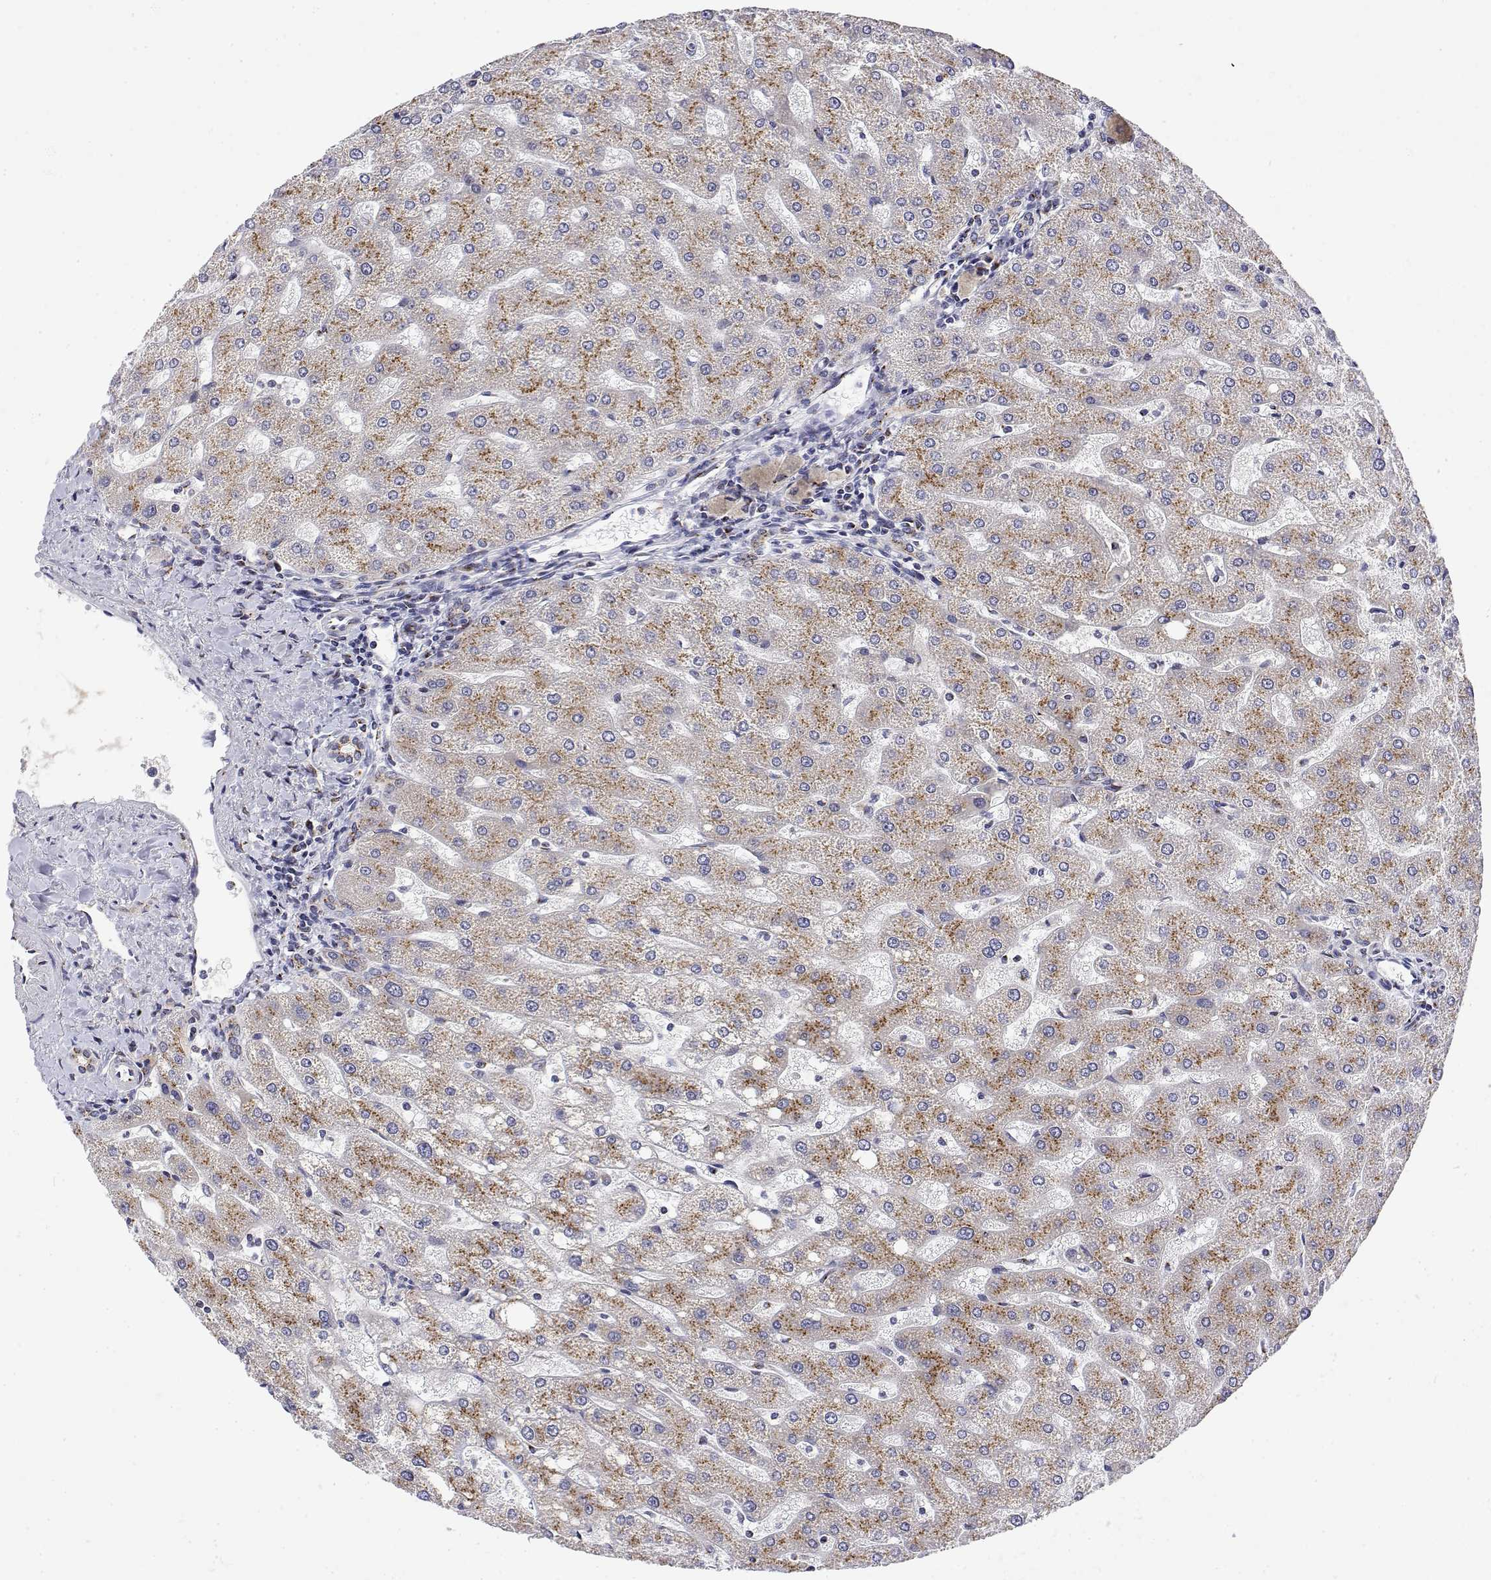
{"staining": {"intensity": "moderate", "quantity": "25%-75%", "location": "cytoplasmic/membranous"}, "tissue": "liver", "cell_type": "Cholangiocytes", "image_type": "normal", "snomed": [{"axis": "morphology", "description": "Normal tissue, NOS"}, {"axis": "topography", "description": "Liver"}], "caption": "A brown stain labels moderate cytoplasmic/membranous positivity of a protein in cholangiocytes of normal human liver.", "gene": "YIPF3", "patient": {"sex": "male", "age": 67}}